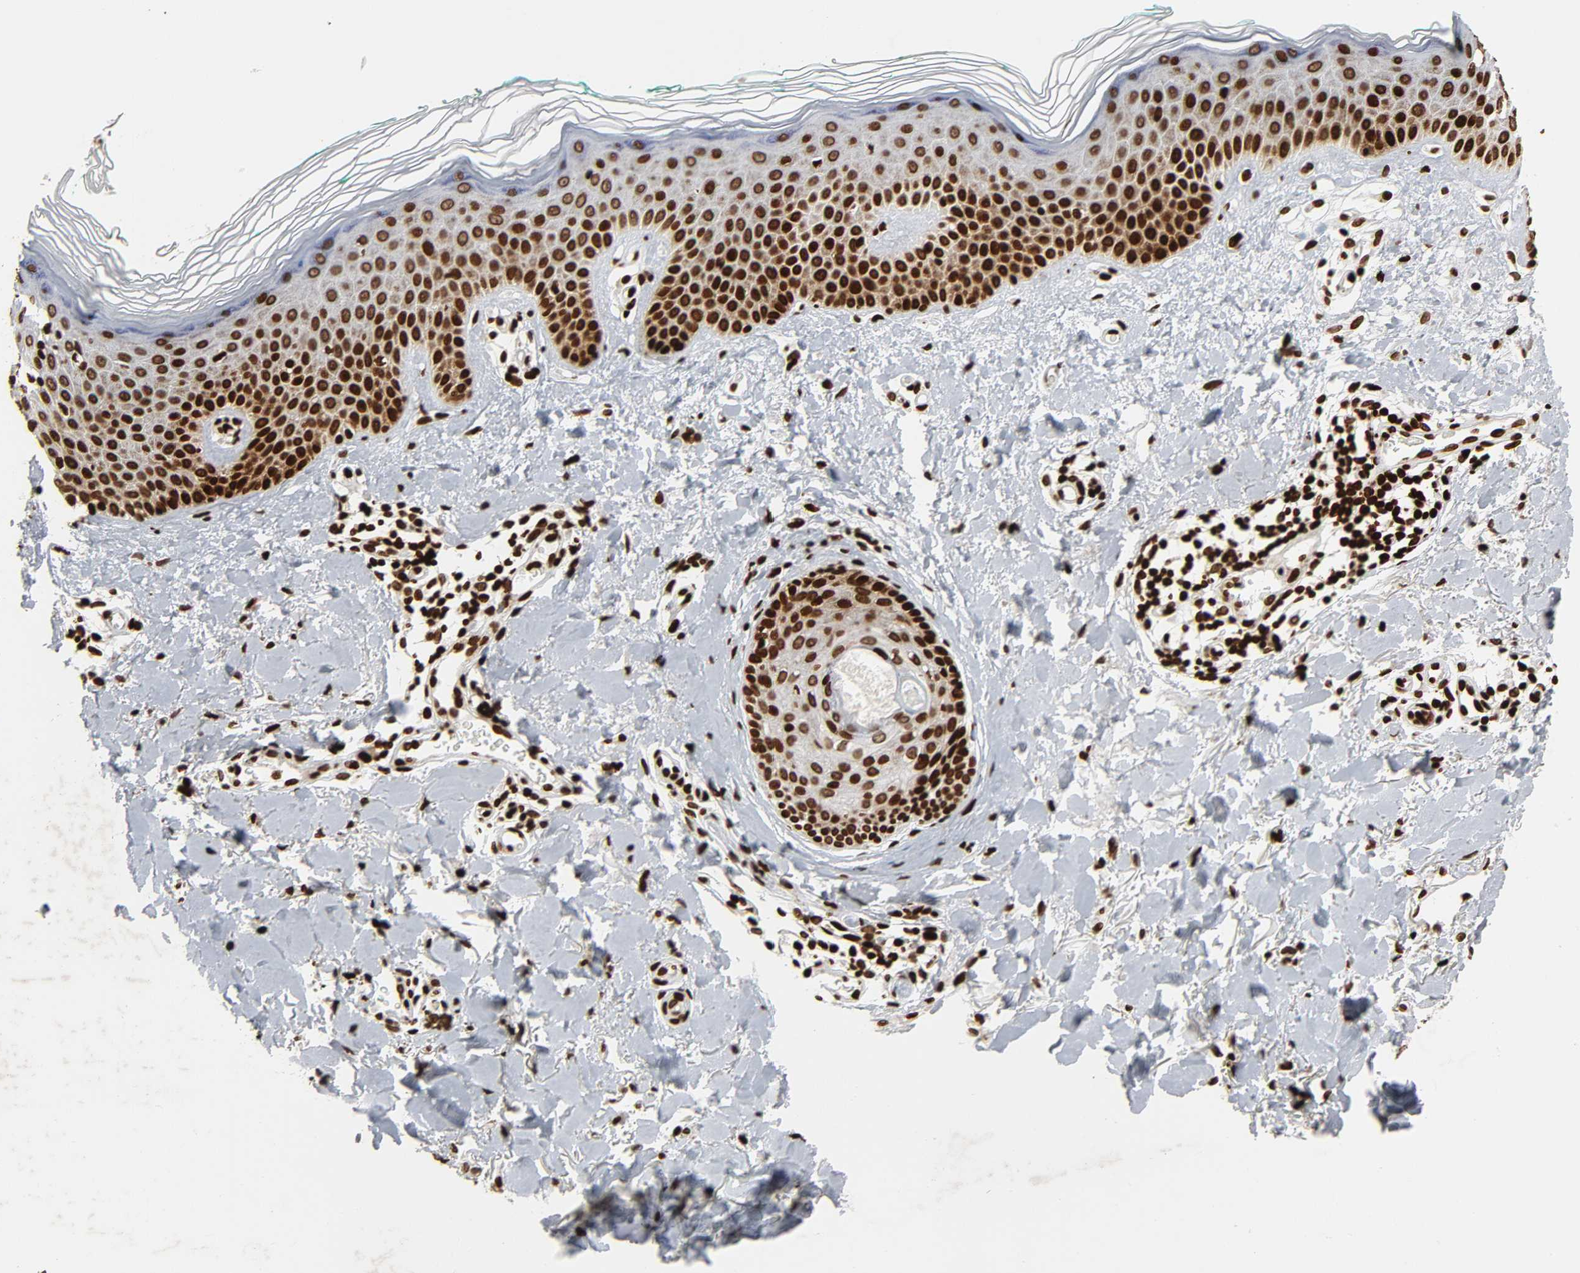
{"staining": {"intensity": "strong", "quantity": ">75%", "location": "nuclear"}, "tissue": "skin cancer", "cell_type": "Tumor cells", "image_type": "cancer", "snomed": [{"axis": "morphology", "description": "Basal cell carcinoma"}, {"axis": "topography", "description": "Skin"}], "caption": "Immunohistochemistry micrograph of human skin cancer stained for a protein (brown), which displays high levels of strong nuclear staining in about >75% of tumor cells.", "gene": "RXRA", "patient": {"sex": "female", "age": 58}}